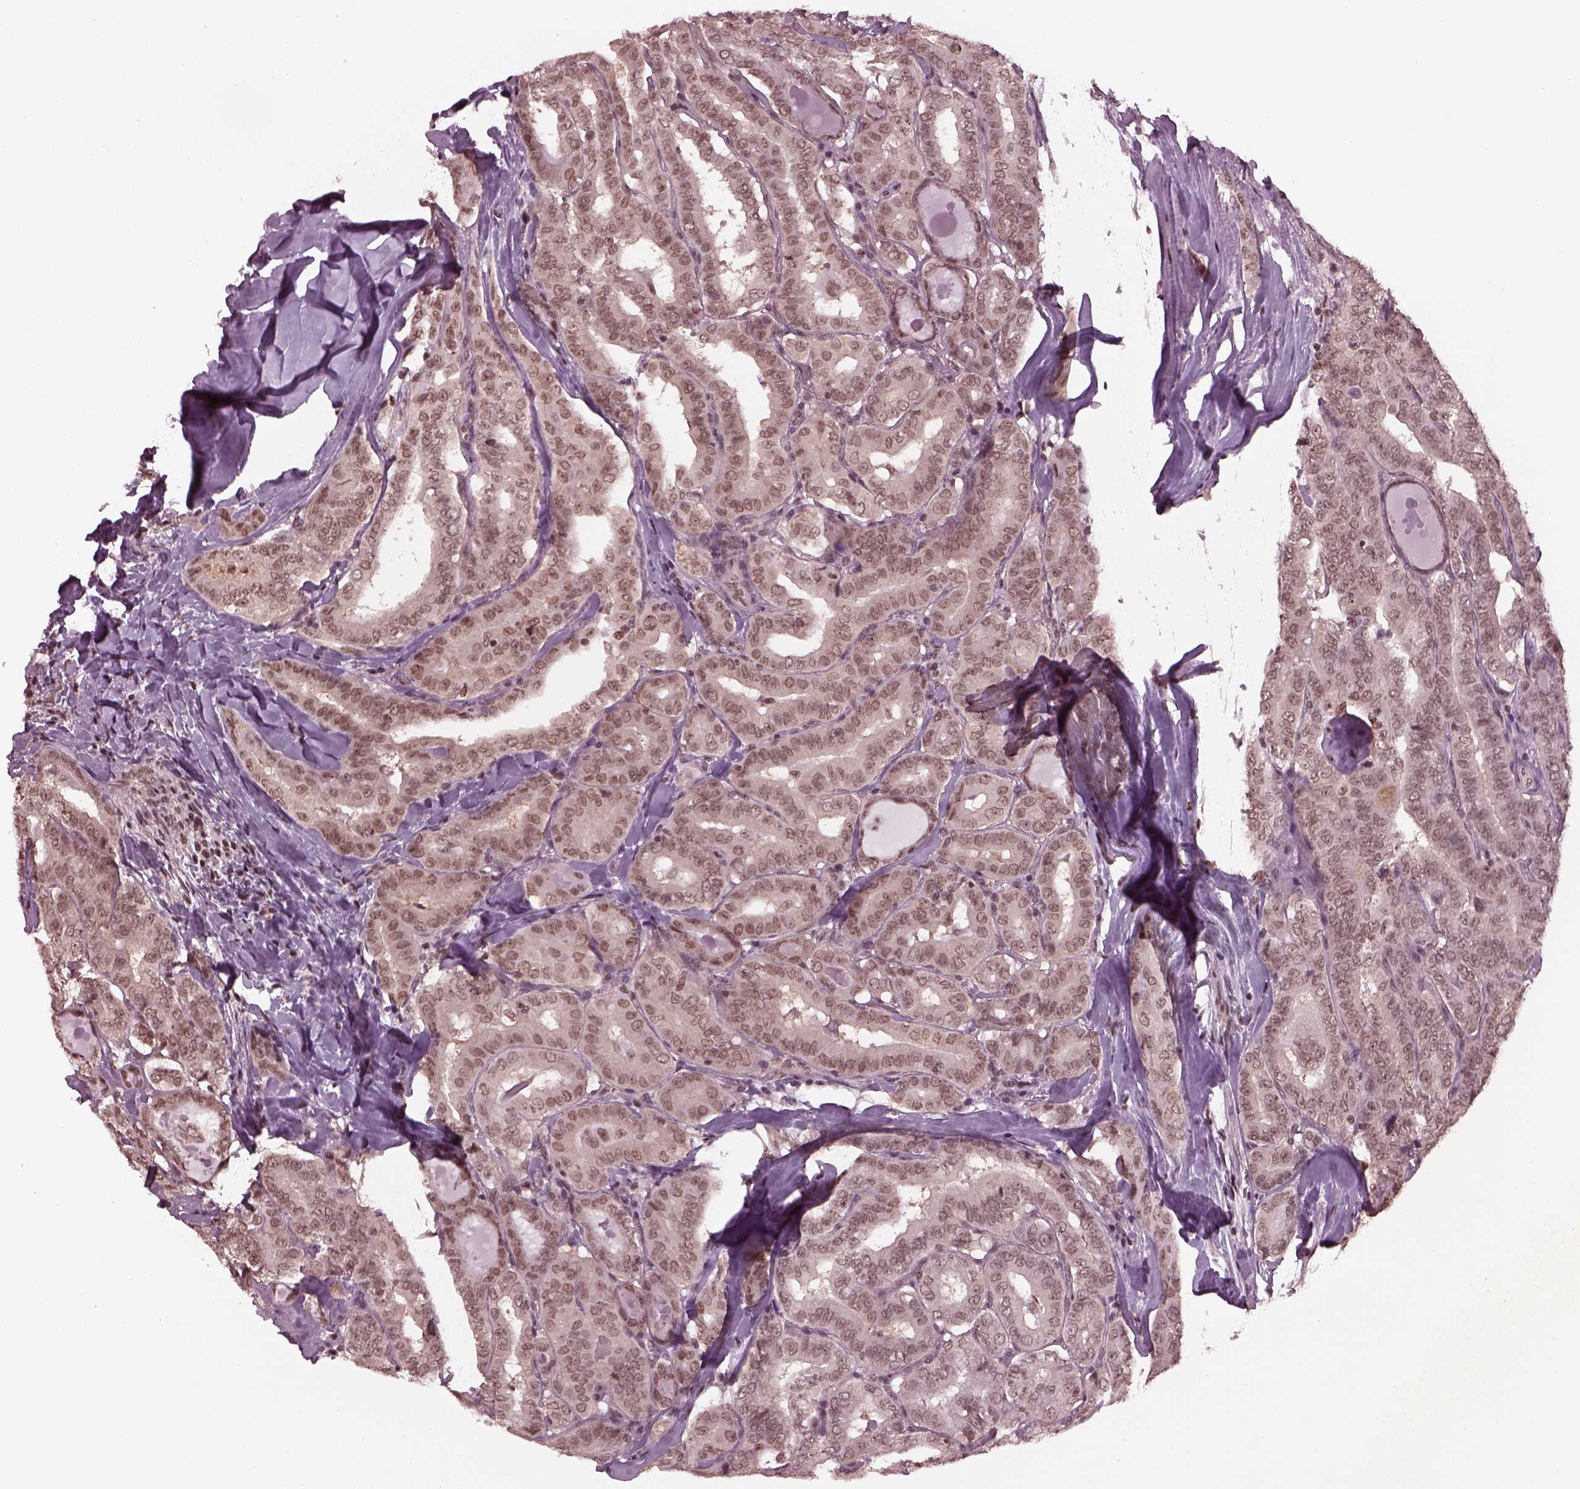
{"staining": {"intensity": "weak", "quantity": ">75%", "location": "nuclear"}, "tissue": "thyroid cancer", "cell_type": "Tumor cells", "image_type": "cancer", "snomed": [{"axis": "morphology", "description": "Papillary adenocarcinoma, NOS"}, {"axis": "morphology", "description": "Papillary adenoma metastatic"}, {"axis": "topography", "description": "Thyroid gland"}], "caption": "Thyroid cancer (papillary adenoma metastatic) was stained to show a protein in brown. There is low levels of weak nuclear positivity in about >75% of tumor cells.", "gene": "RUVBL2", "patient": {"sex": "female", "age": 50}}